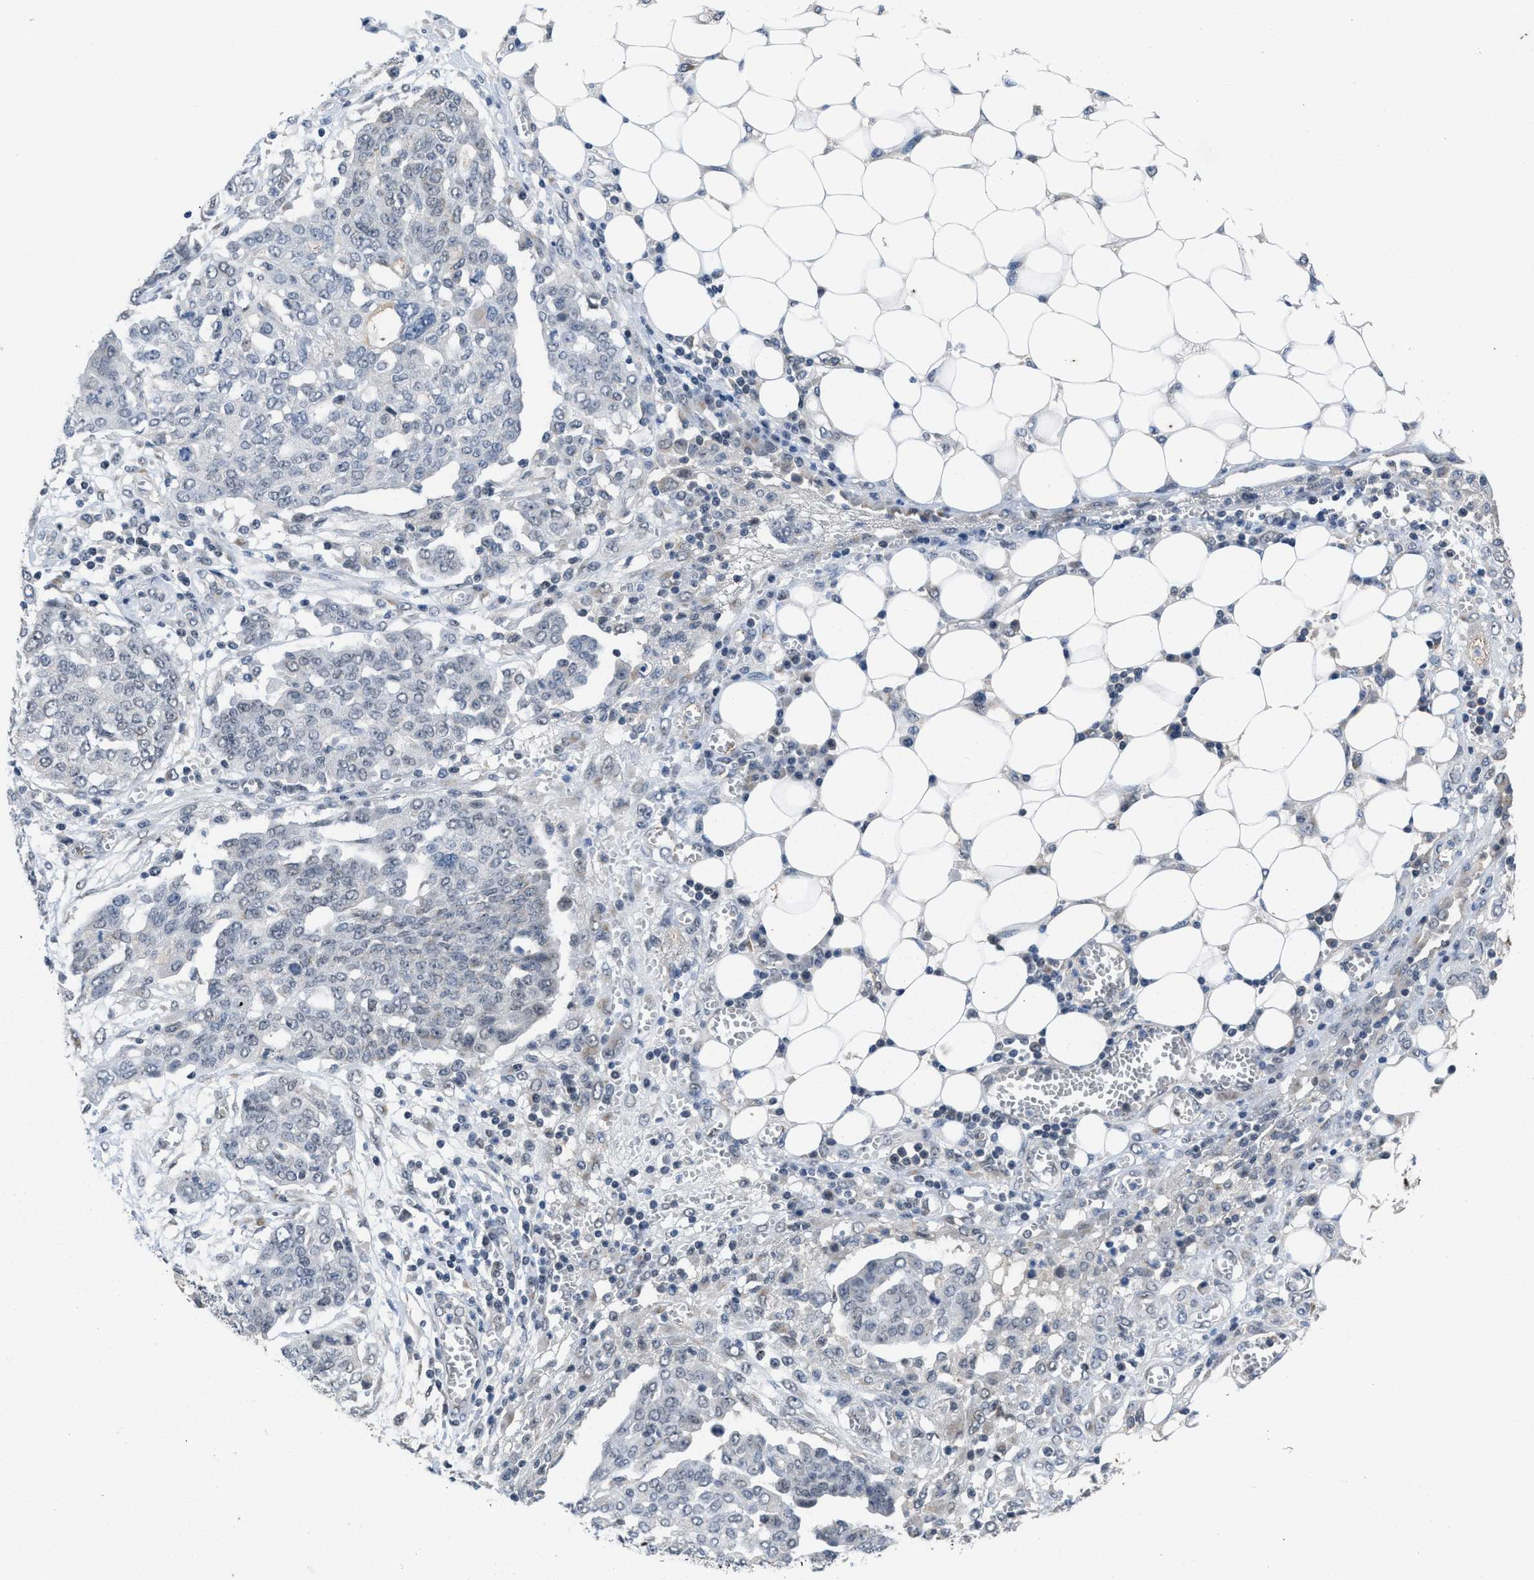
{"staining": {"intensity": "negative", "quantity": "none", "location": "none"}, "tissue": "ovarian cancer", "cell_type": "Tumor cells", "image_type": "cancer", "snomed": [{"axis": "morphology", "description": "Cystadenocarcinoma, serous, NOS"}, {"axis": "topography", "description": "Soft tissue"}, {"axis": "topography", "description": "Ovary"}], "caption": "Histopathology image shows no significant protein positivity in tumor cells of ovarian cancer (serous cystadenocarcinoma). The staining was performed using DAB (3,3'-diaminobenzidine) to visualize the protein expression in brown, while the nuclei were stained in blue with hematoxylin (Magnification: 20x).", "gene": "TERF2IP", "patient": {"sex": "female", "age": 57}}